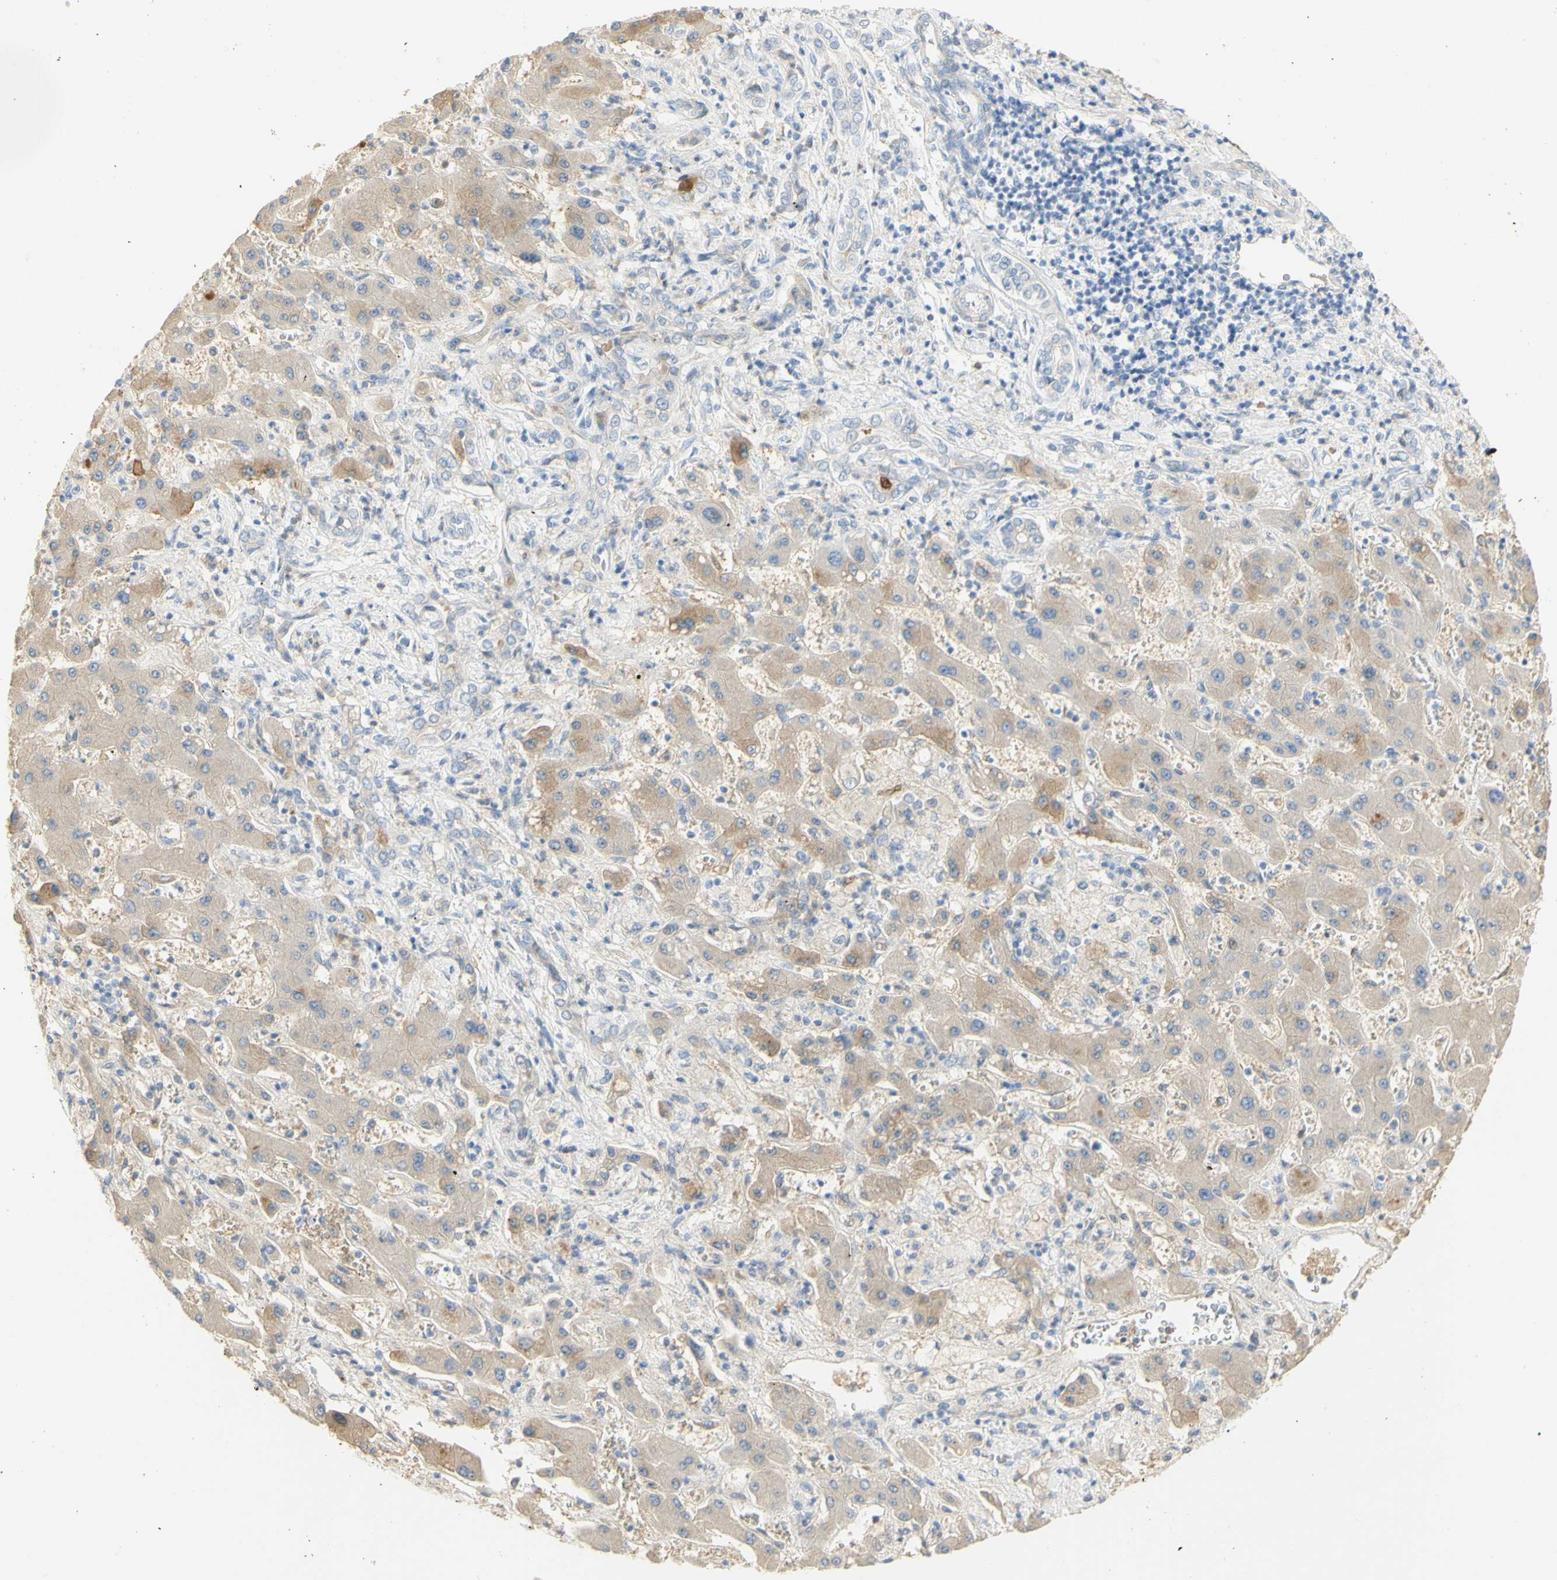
{"staining": {"intensity": "weak", "quantity": "25%-75%", "location": "cytoplasmic/membranous"}, "tissue": "liver cancer", "cell_type": "Tumor cells", "image_type": "cancer", "snomed": [{"axis": "morphology", "description": "Cholangiocarcinoma"}, {"axis": "topography", "description": "Liver"}], "caption": "A brown stain shows weak cytoplasmic/membranous expression of a protein in liver cancer (cholangiocarcinoma) tumor cells. Immunohistochemistry stains the protein of interest in brown and the nuclei are stained blue.", "gene": "B4GALNT3", "patient": {"sex": "male", "age": 50}}